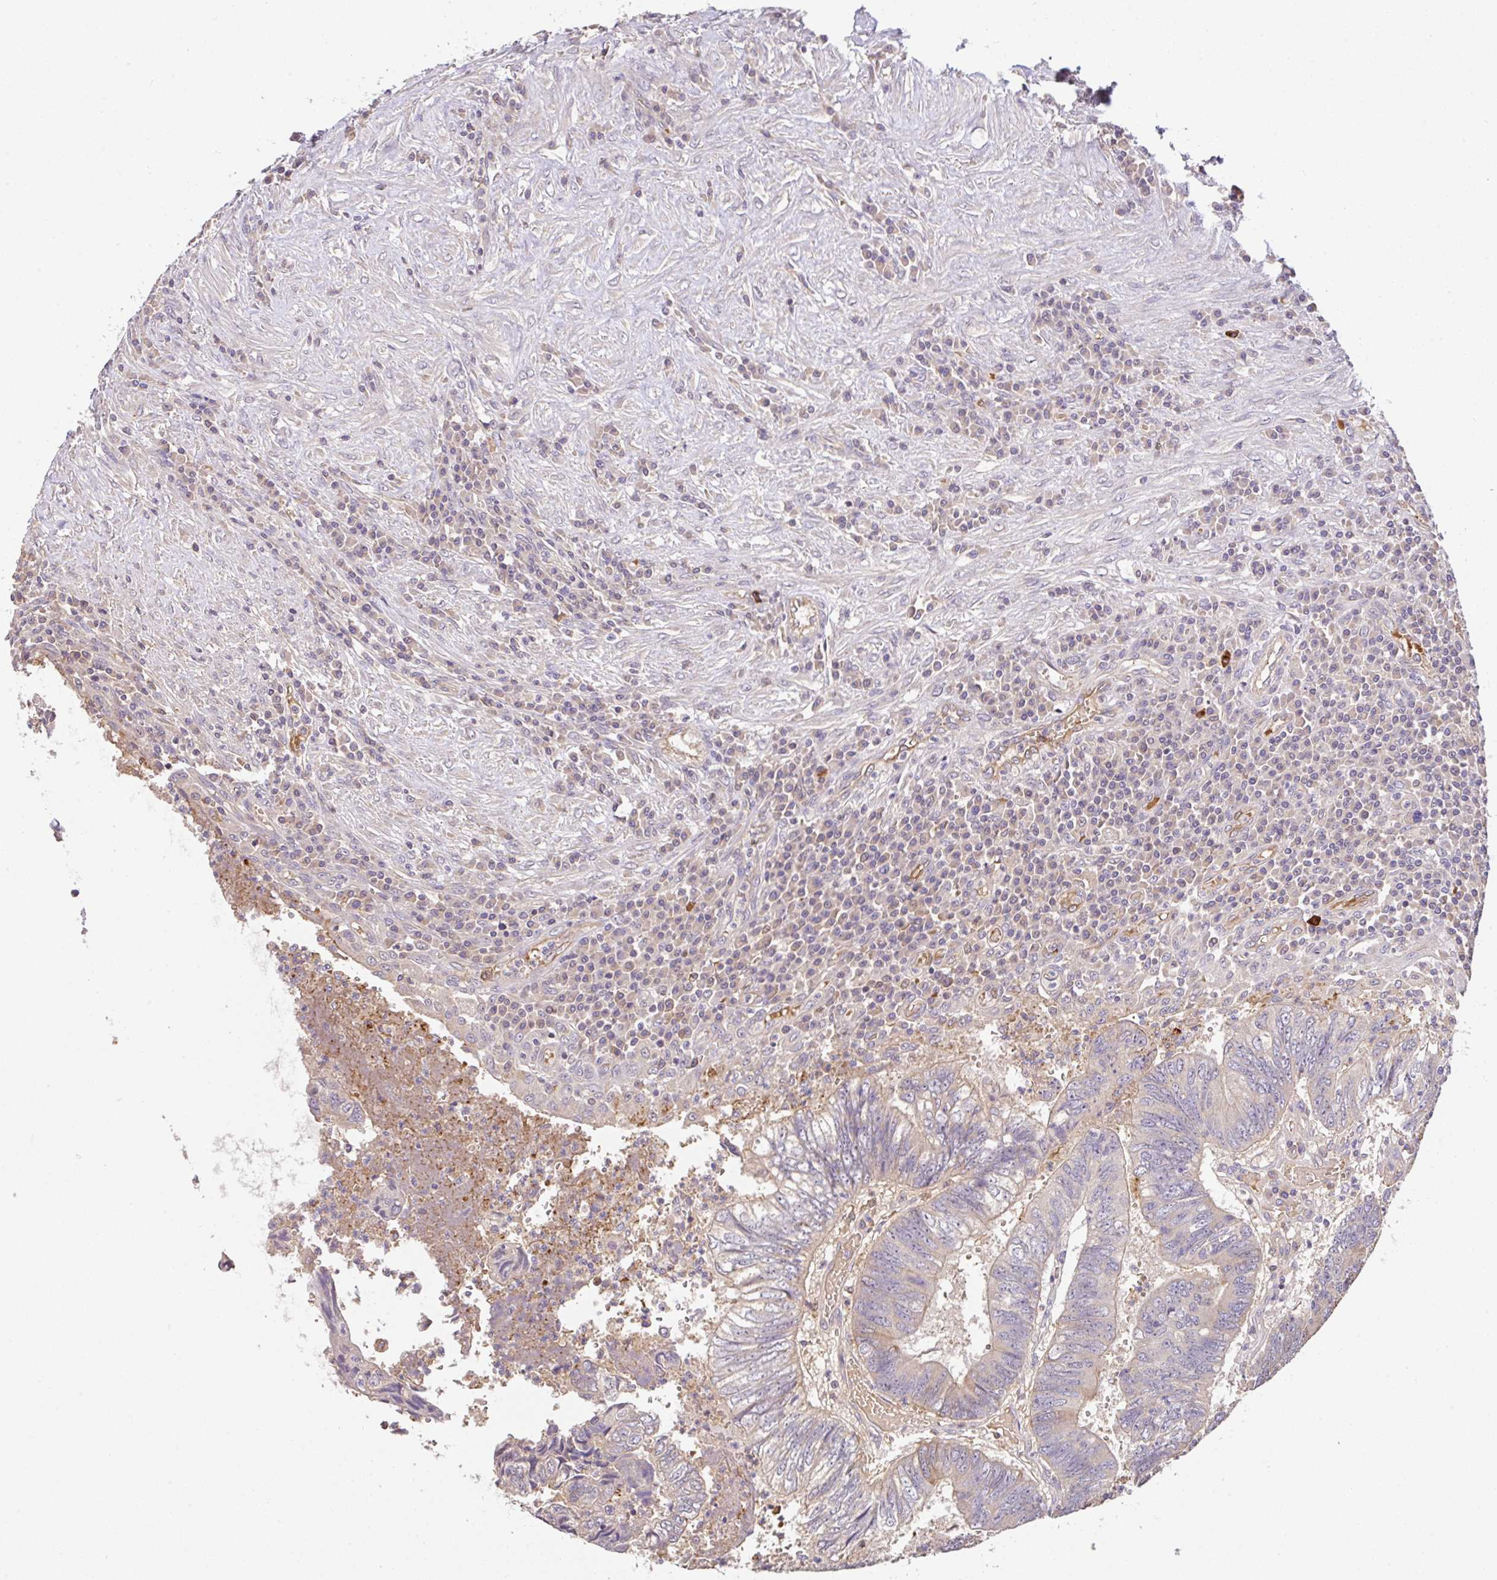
{"staining": {"intensity": "negative", "quantity": "none", "location": "none"}, "tissue": "colorectal cancer", "cell_type": "Tumor cells", "image_type": "cancer", "snomed": [{"axis": "morphology", "description": "Adenocarcinoma, NOS"}, {"axis": "topography", "description": "Colon"}], "caption": "Immunohistochemistry histopathology image of human colorectal adenocarcinoma stained for a protein (brown), which demonstrates no staining in tumor cells. (DAB immunohistochemistry with hematoxylin counter stain).", "gene": "C1QTNF9B", "patient": {"sex": "male", "age": 86}}